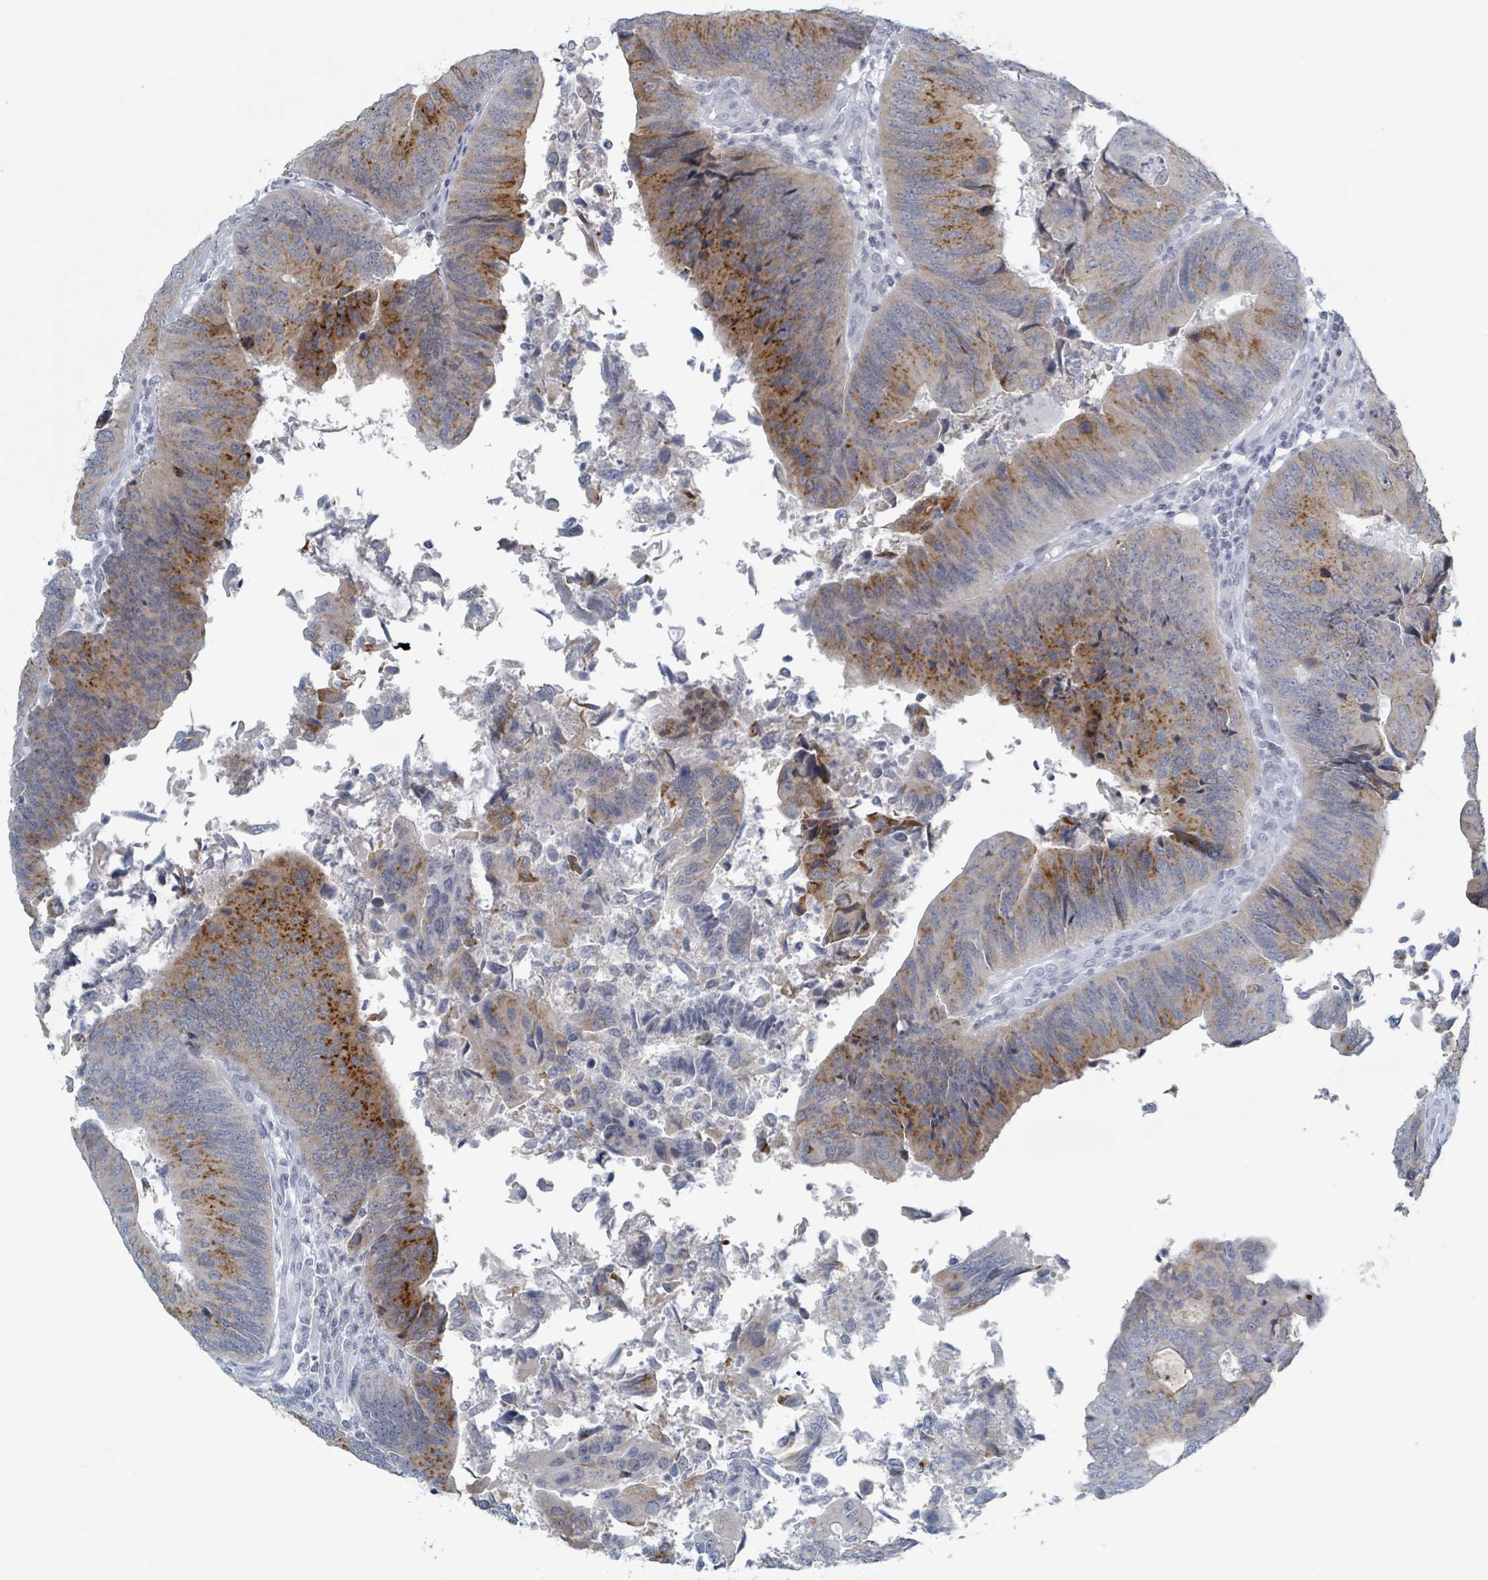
{"staining": {"intensity": "strong", "quantity": "25%-75%", "location": "cytoplasmic/membranous"}, "tissue": "colorectal cancer", "cell_type": "Tumor cells", "image_type": "cancer", "snomed": [{"axis": "morphology", "description": "Adenocarcinoma, NOS"}, {"axis": "topography", "description": "Colon"}], "caption": "Immunohistochemistry (IHC) staining of colorectal adenocarcinoma, which exhibits high levels of strong cytoplasmic/membranous staining in about 25%-75% of tumor cells indicating strong cytoplasmic/membranous protein staining. The staining was performed using DAB (3,3'-diaminobenzidine) (brown) for protein detection and nuclei were counterstained in hematoxylin (blue).", "gene": "GPR15LG", "patient": {"sex": "female", "age": 67}}